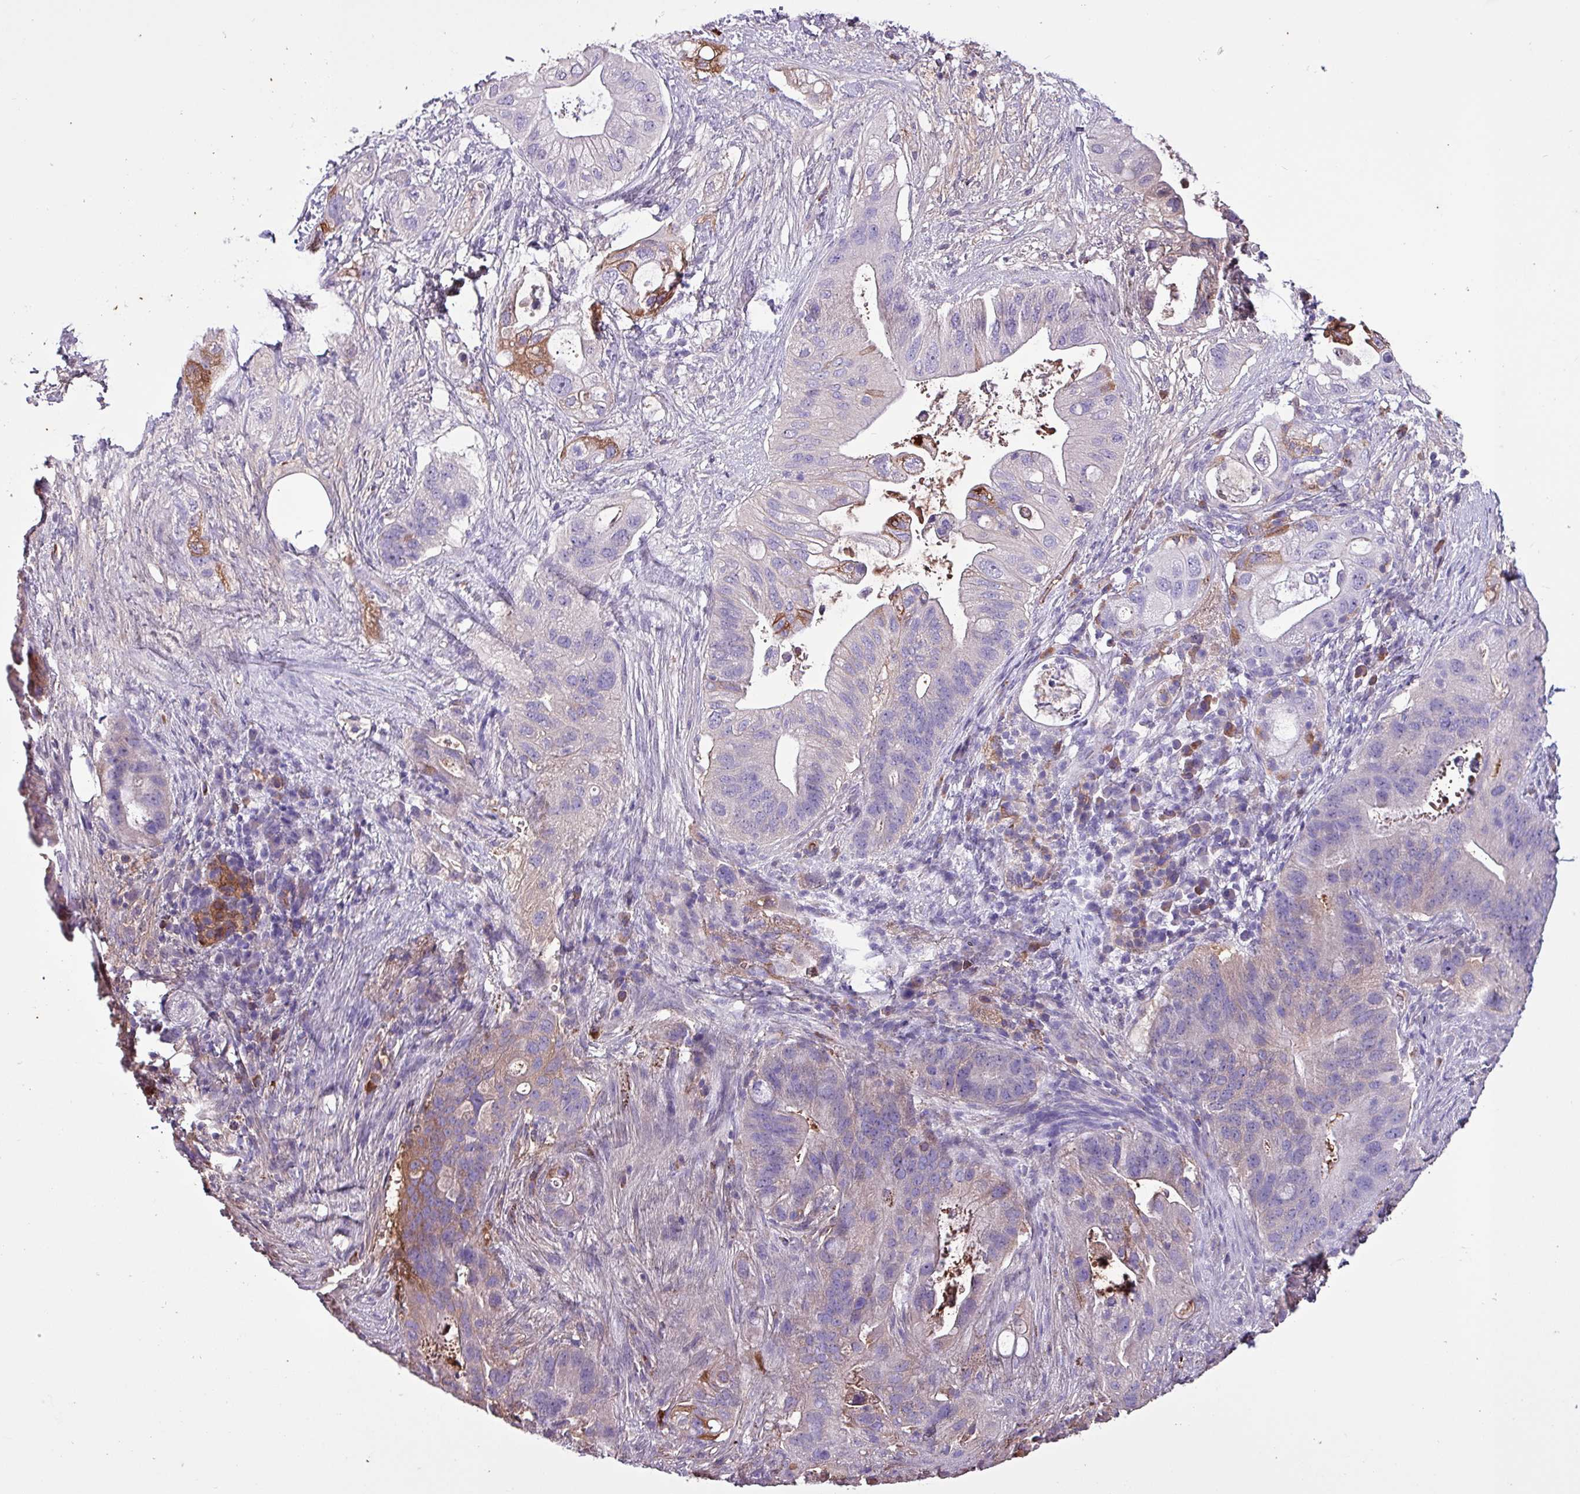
{"staining": {"intensity": "moderate", "quantity": "<25%", "location": "cytoplasmic/membranous"}, "tissue": "pancreatic cancer", "cell_type": "Tumor cells", "image_type": "cancer", "snomed": [{"axis": "morphology", "description": "Adenocarcinoma, NOS"}, {"axis": "topography", "description": "Pancreas"}], "caption": "Immunohistochemistry of human pancreatic cancer demonstrates low levels of moderate cytoplasmic/membranous positivity in about <25% of tumor cells.", "gene": "HP", "patient": {"sex": "female", "age": 72}}